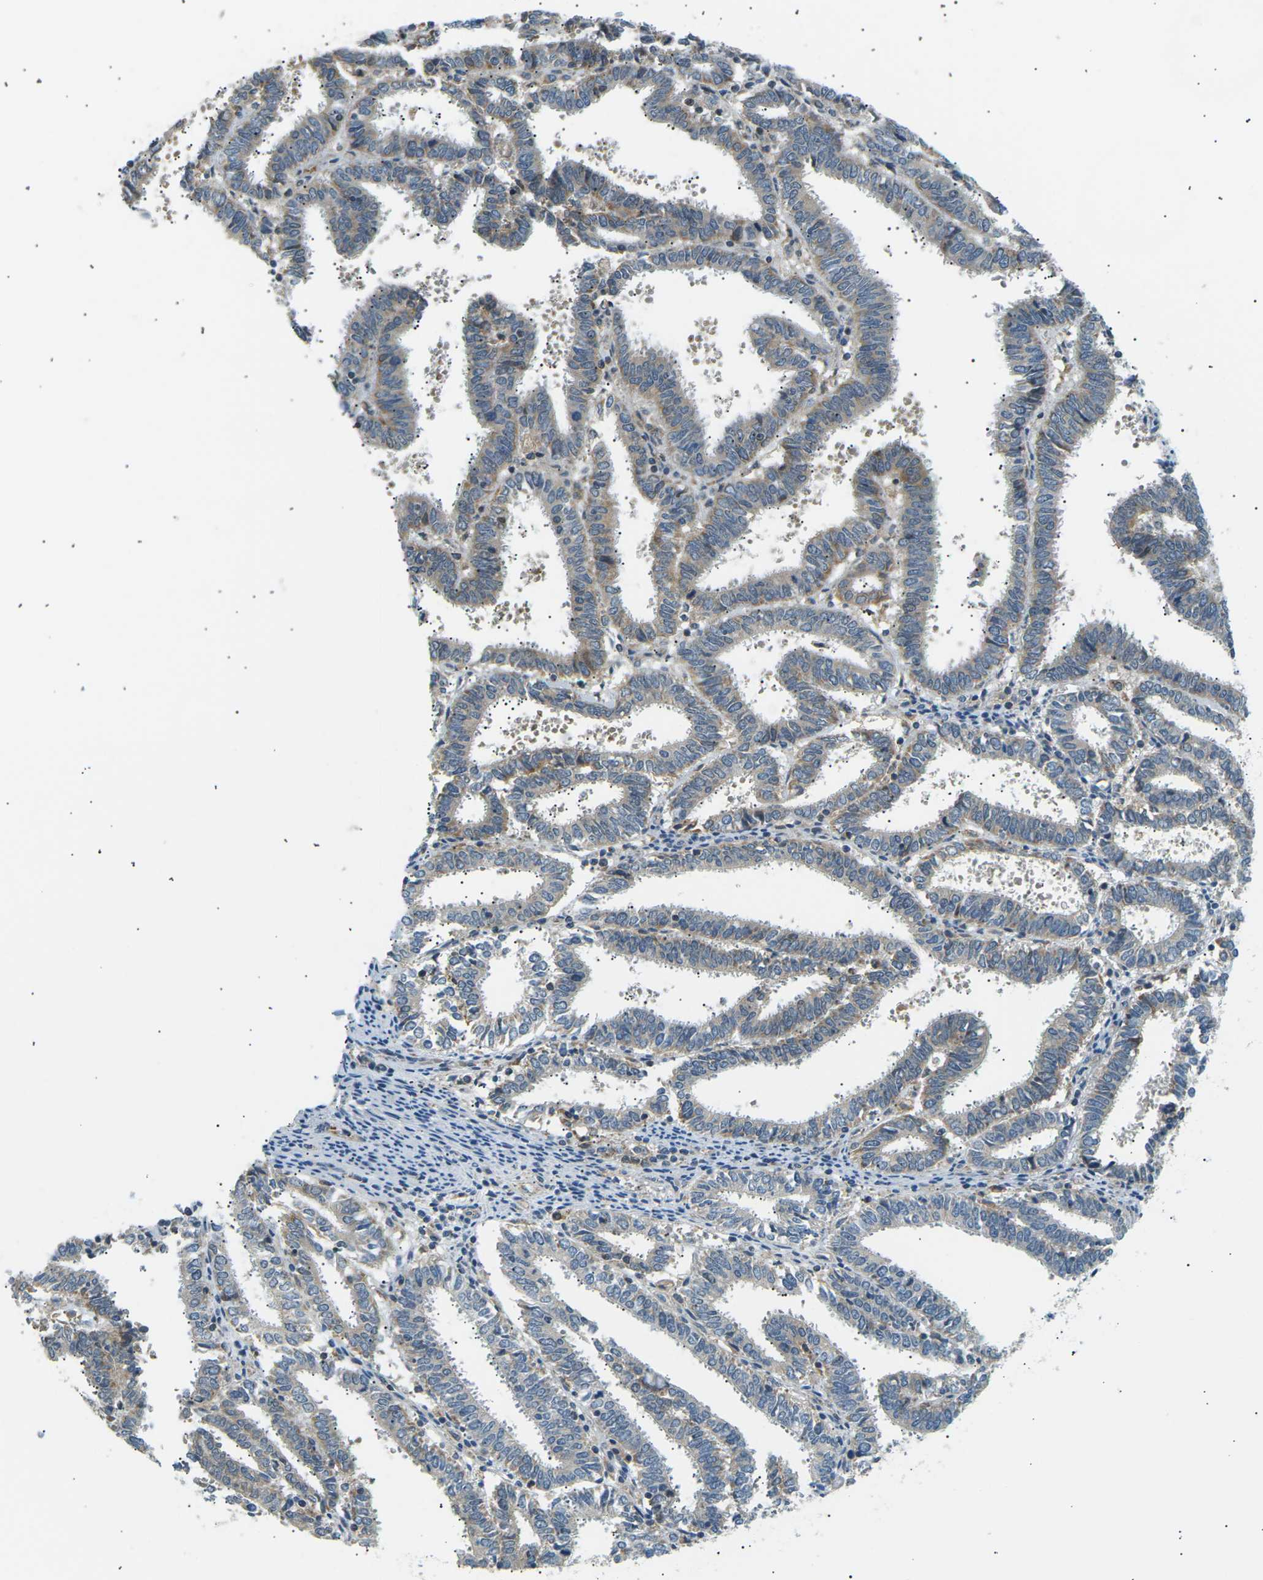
{"staining": {"intensity": "moderate", "quantity": "25%-75%", "location": "cytoplasmic/membranous"}, "tissue": "endometrial cancer", "cell_type": "Tumor cells", "image_type": "cancer", "snomed": [{"axis": "morphology", "description": "Adenocarcinoma, NOS"}, {"axis": "topography", "description": "Uterus"}], "caption": "Adenocarcinoma (endometrial) stained with immunohistochemistry reveals moderate cytoplasmic/membranous positivity in approximately 25%-75% of tumor cells.", "gene": "TBC1D8", "patient": {"sex": "female", "age": 83}}